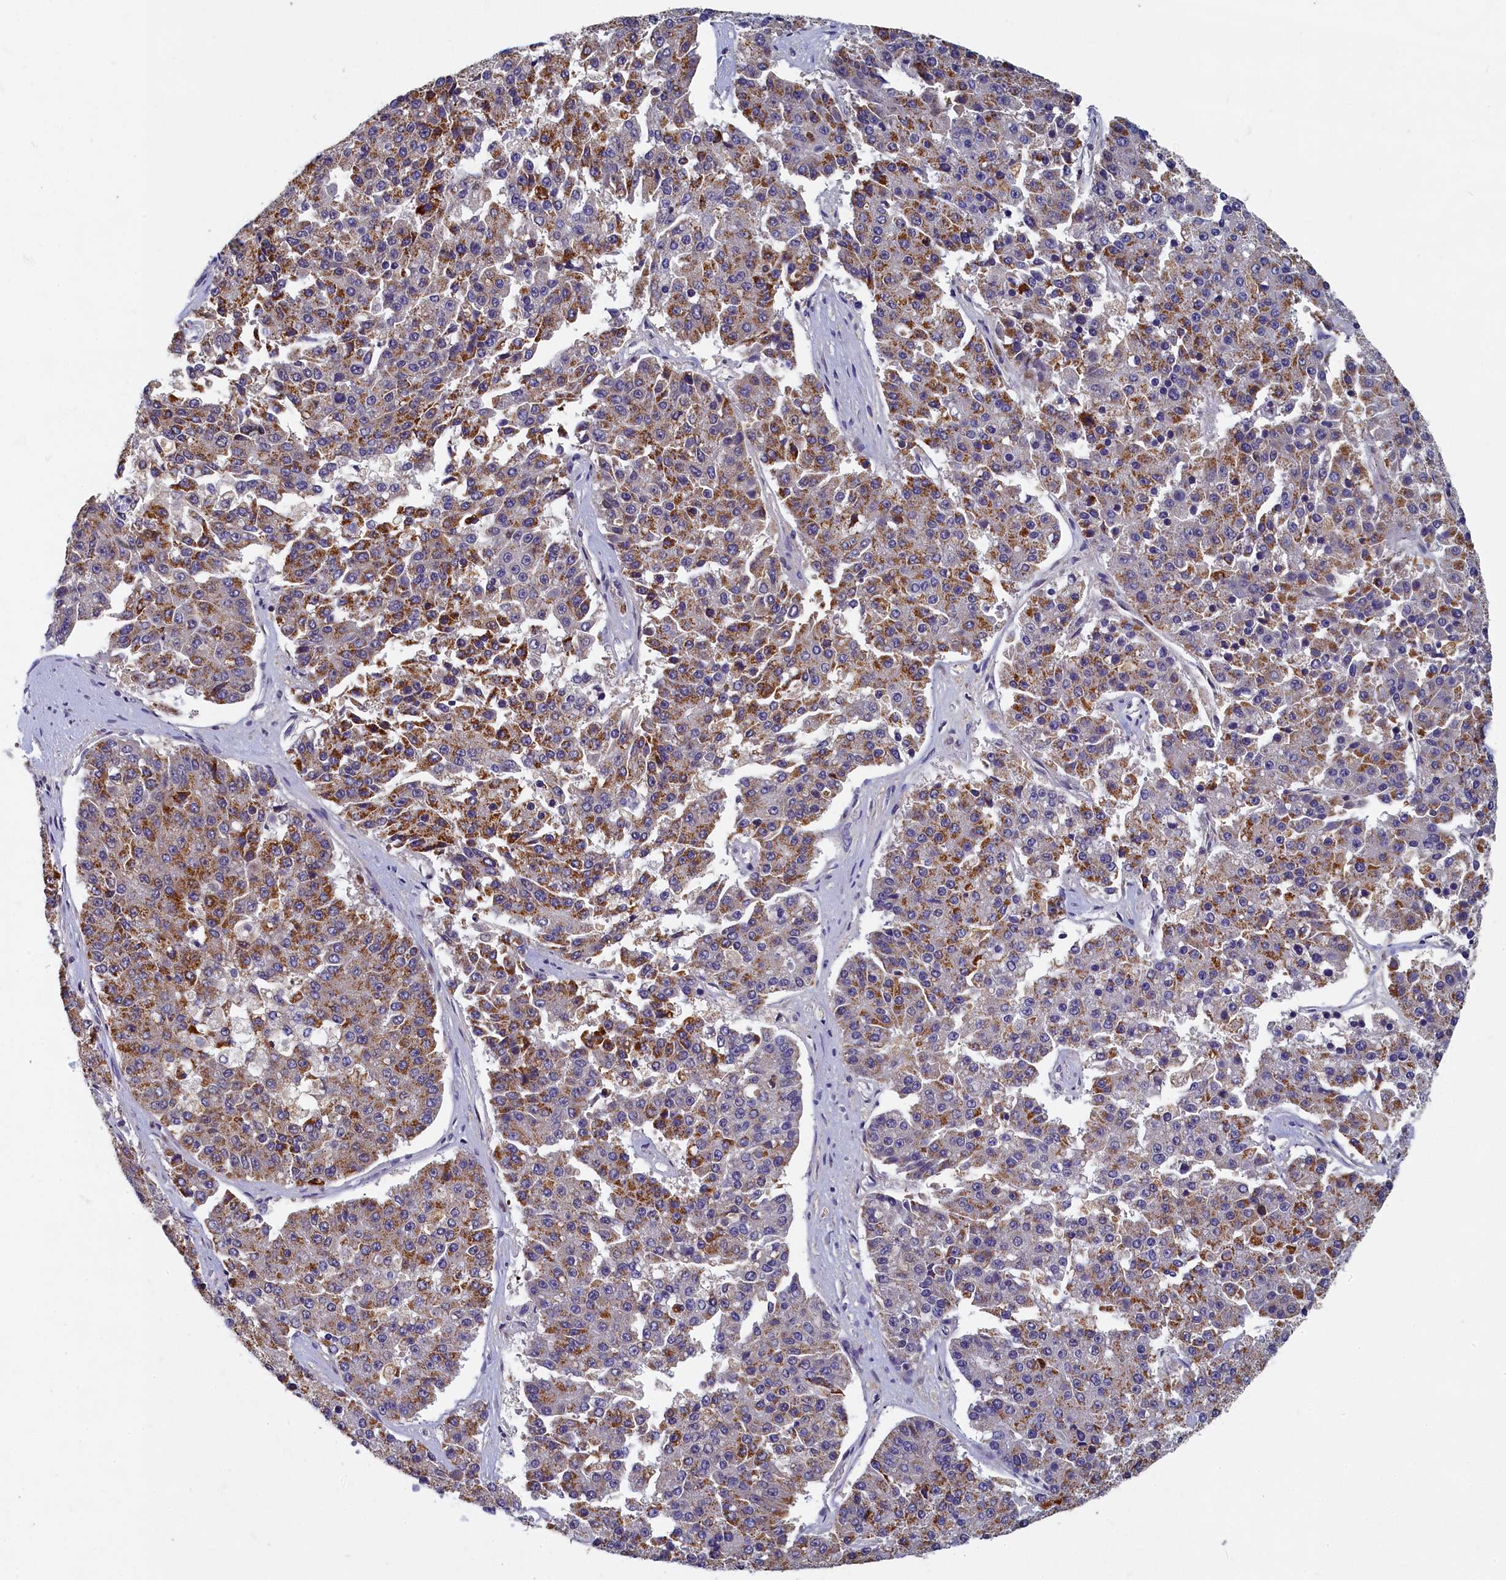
{"staining": {"intensity": "moderate", "quantity": "25%-75%", "location": "cytoplasmic/membranous"}, "tissue": "pancreatic cancer", "cell_type": "Tumor cells", "image_type": "cancer", "snomed": [{"axis": "morphology", "description": "Adenocarcinoma, NOS"}, {"axis": "topography", "description": "Pancreas"}], "caption": "Immunohistochemical staining of human pancreatic adenocarcinoma exhibits medium levels of moderate cytoplasmic/membranous protein staining in approximately 25%-75% of tumor cells.", "gene": "TBCB", "patient": {"sex": "male", "age": 50}}